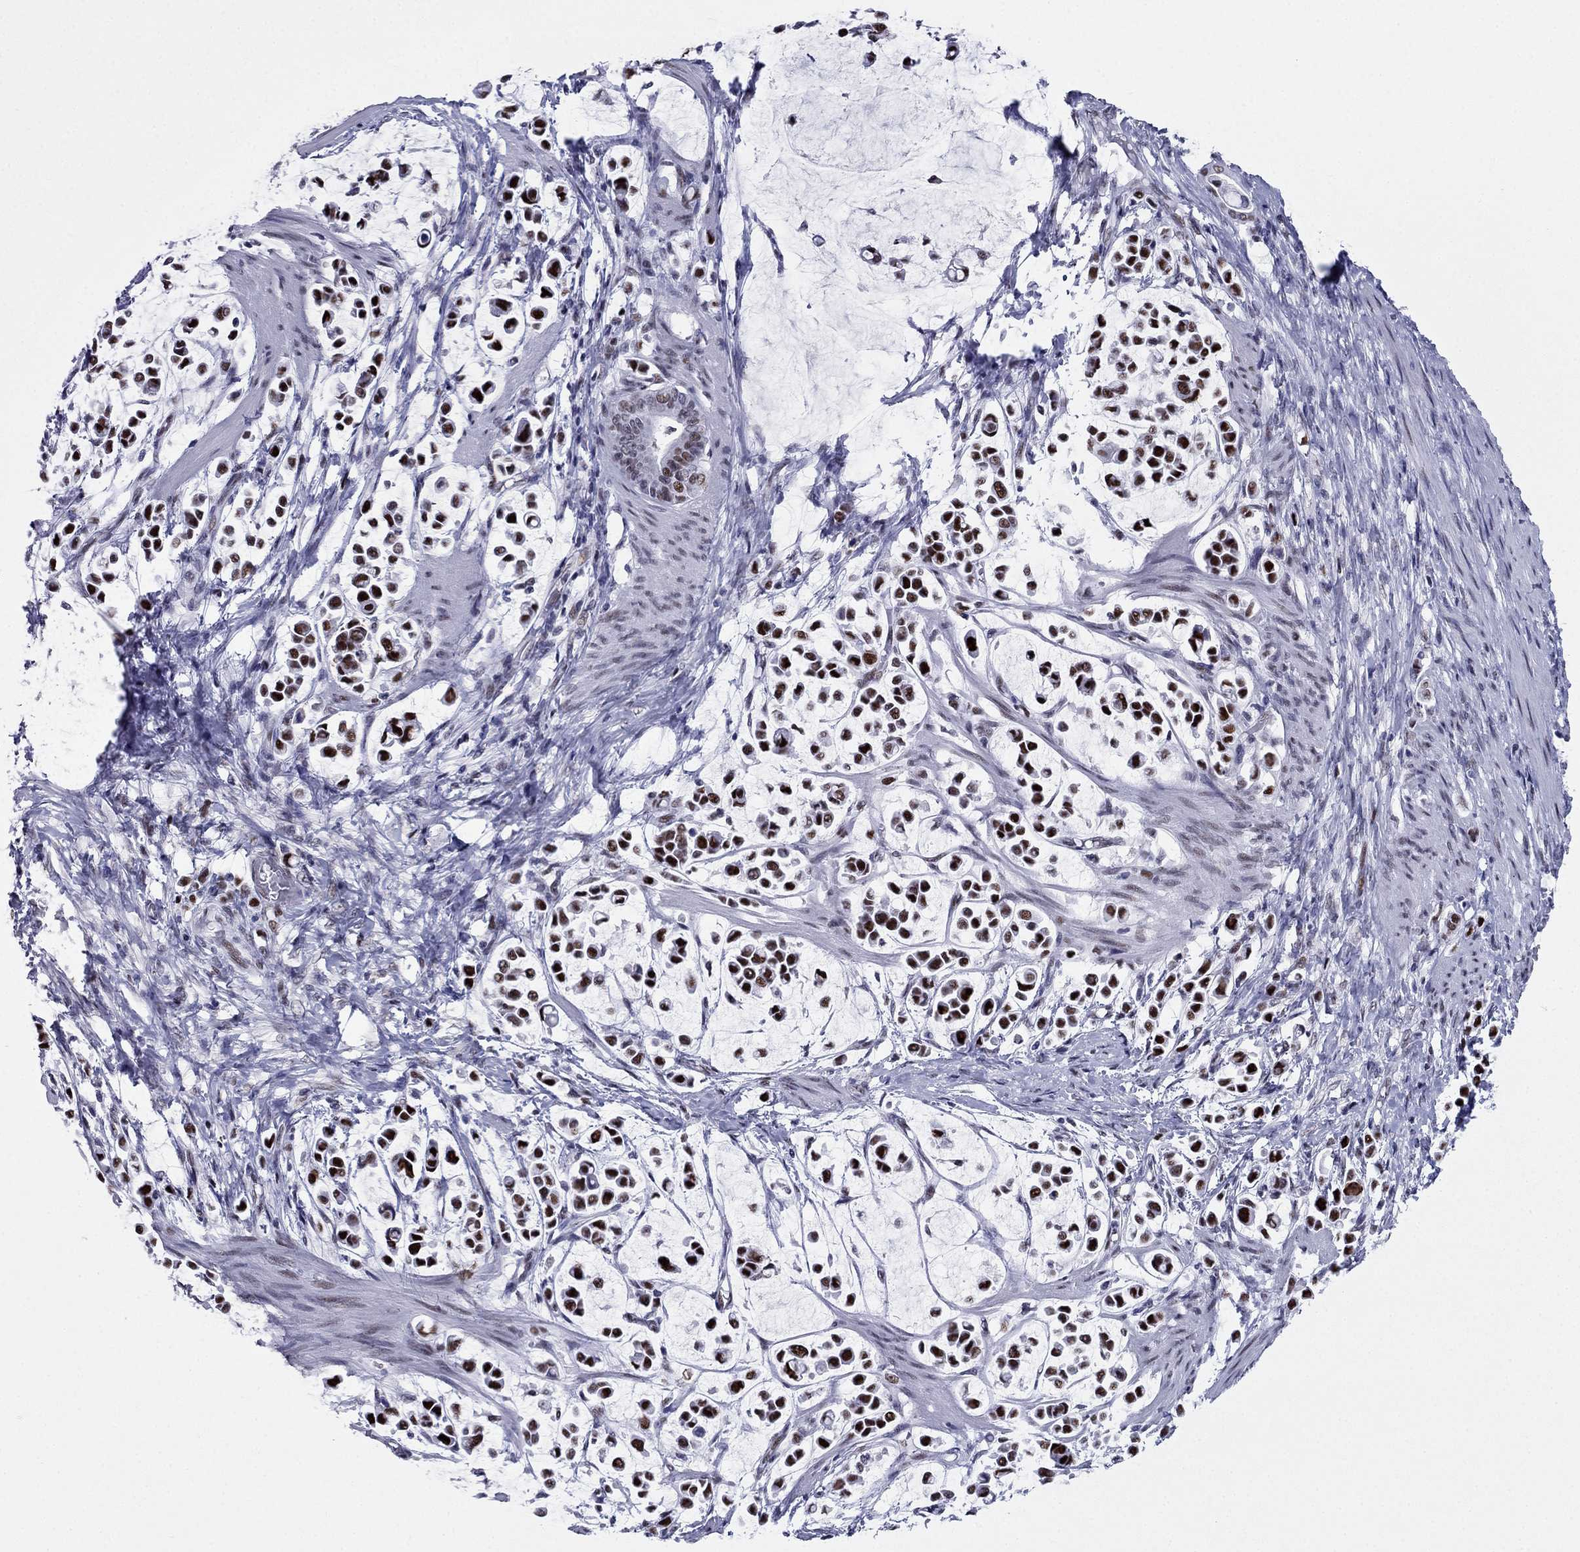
{"staining": {"intensity": "strong", "quantity": ">75%", "location": "nuclear"}, "tissue": "stomach cancer", "cell_type": "Tumor cells", "image_type": "cancer", "snomed": [{"axis": "morphology", "description": "Adenocarcinoma, NOS"}, {"axis": "topography", "description": "Stomach"}], "caption": "Immunohistochemistry (IHC) micrograph of adenocarcinoma (stomach) stained for a protein (brown), which displays high levels of strong nuclear expression in about >75% of tumor cells.", "gene": "PPM1G", "patient": {"sex": "male", "age": 82}}